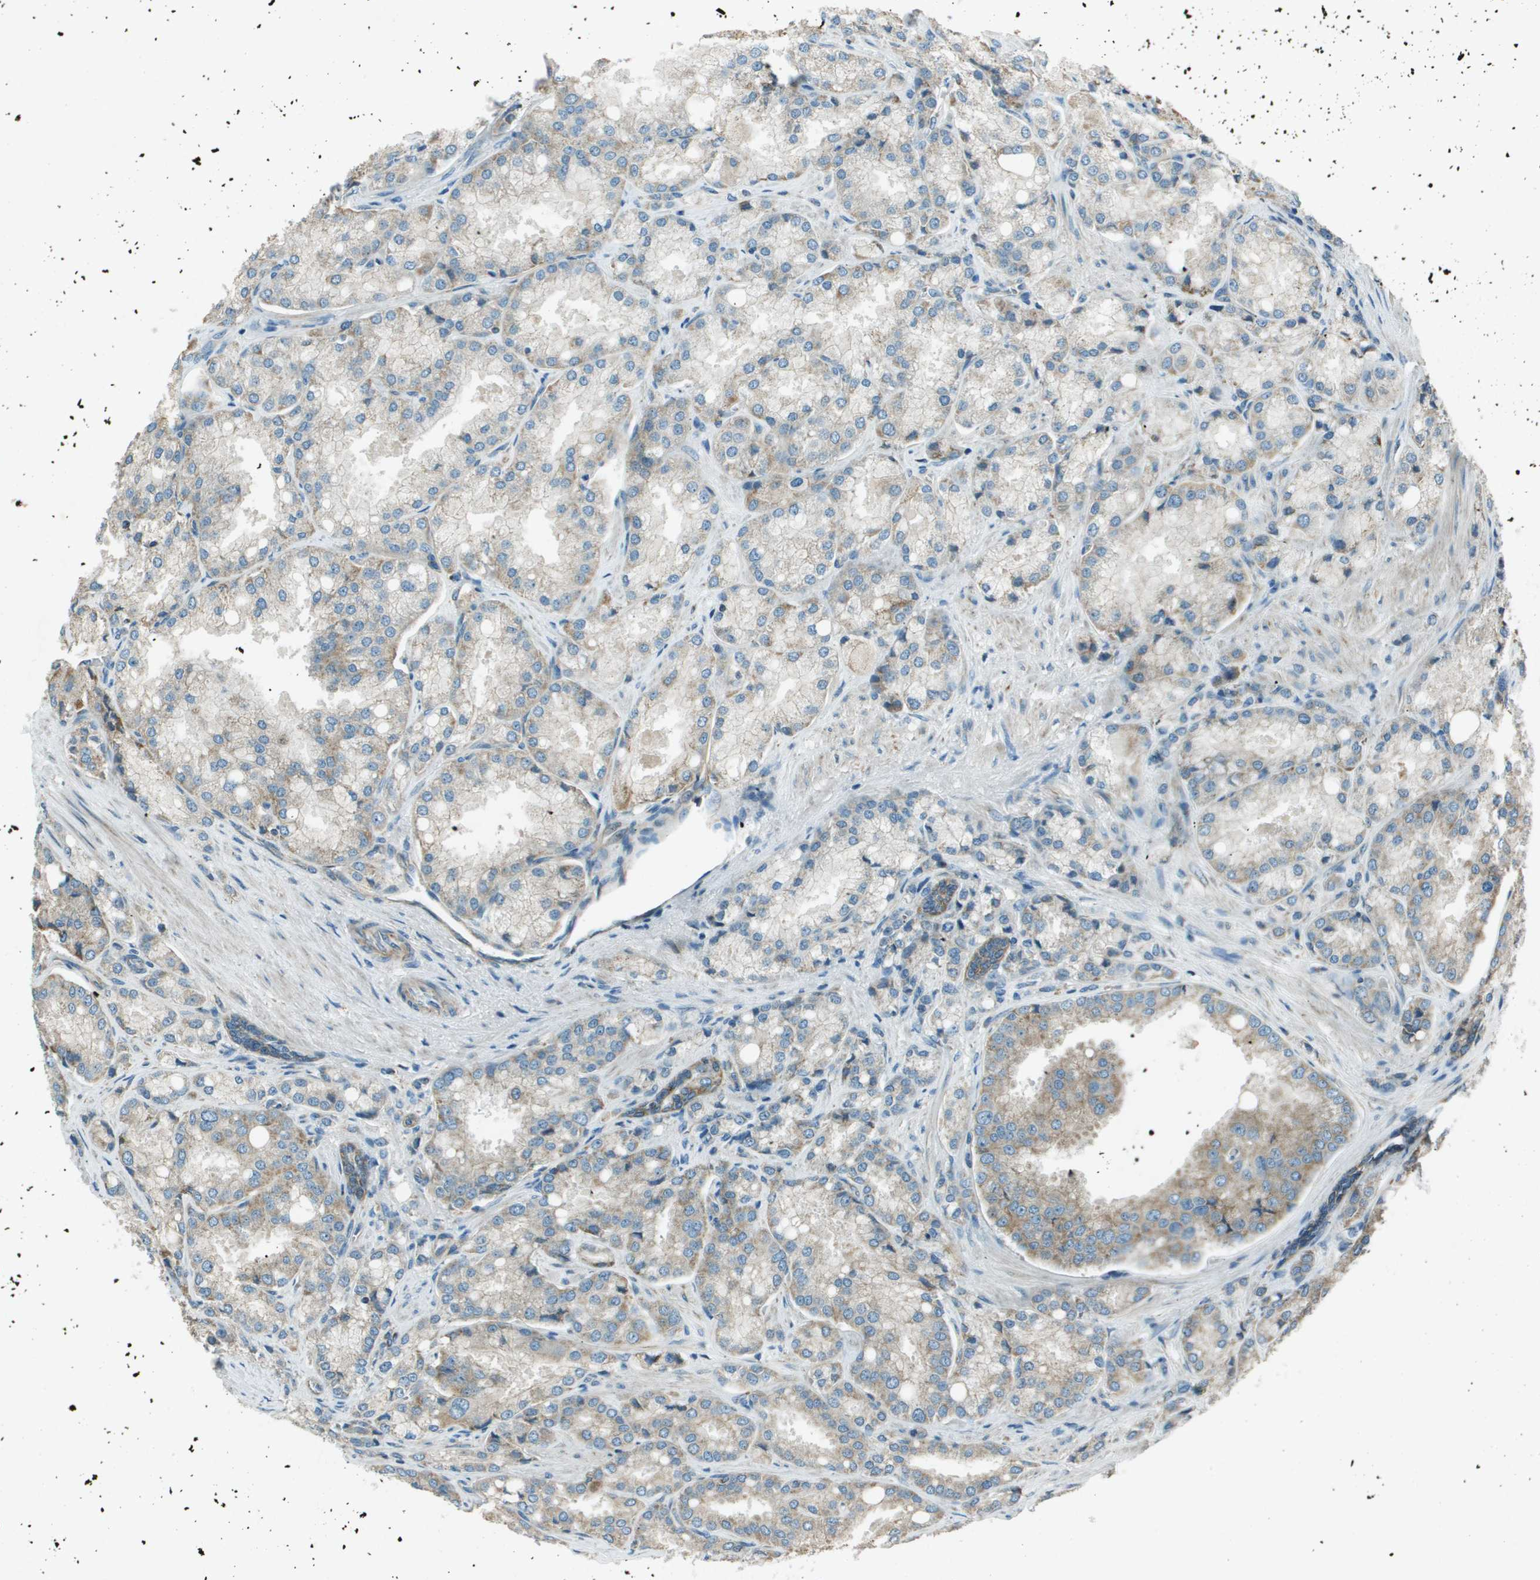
{"staining": {"intensity": "weak", "quantity": ">75%", "location": "cytoplasmic/membranous"}, "tissue": "prostate cancer", "cell_type": "Tumor cells", "image_type": "cancer", "snomed": [{"axis": "morphology", "description": "Adenocarcinoma, High grade"}, {"axis": "topography", "description": "Prostate"}], "caption": "IHC (DAB (3,3'-diaminobenzidine)) staining of prostate cancer shows weak cytoplasmic/membranous protein positivity in approximately >75% of tumor cells.", "gene": "MIGA1", "patient": {"sex": "male", "age": 50}}